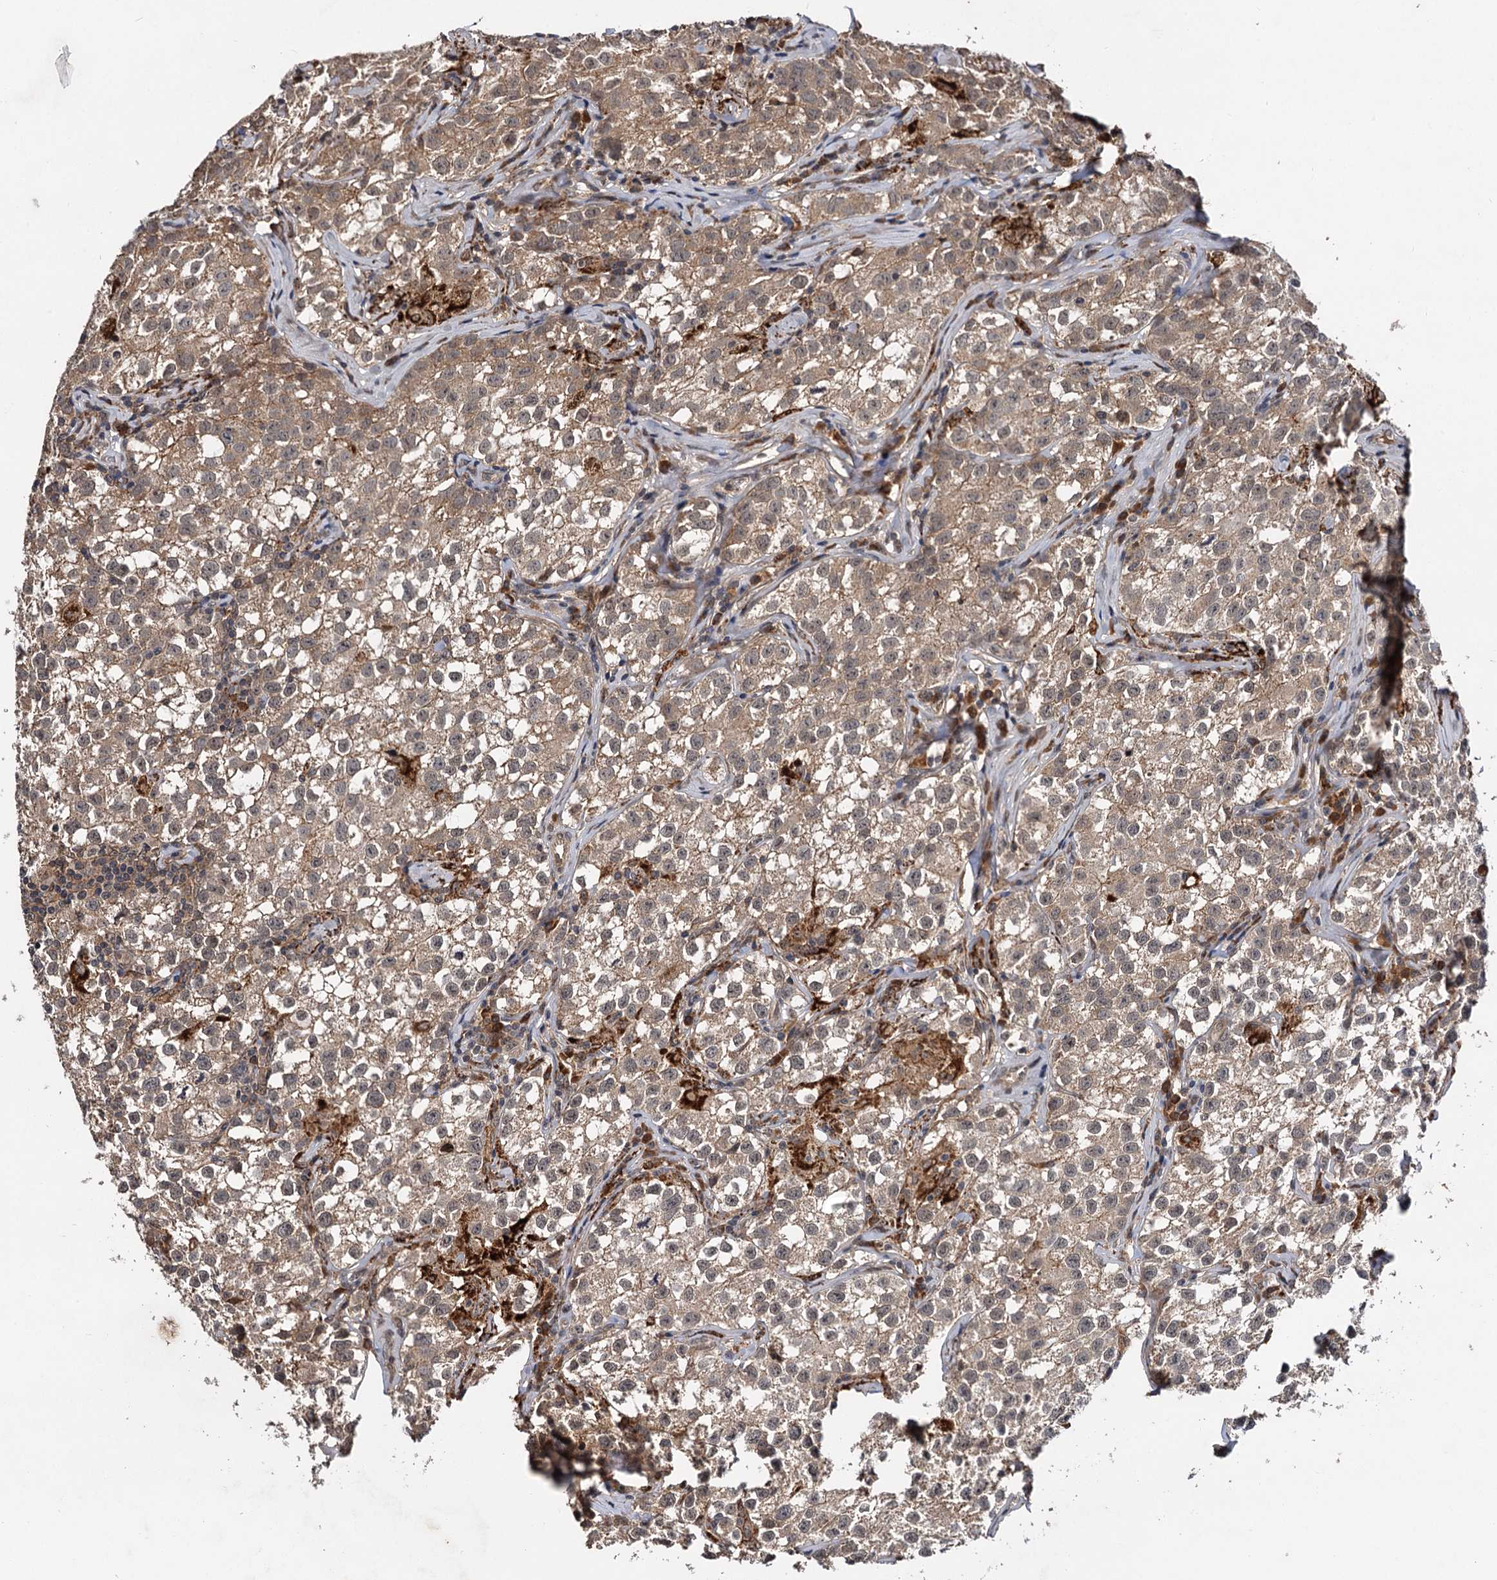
{"staining": {"intensity": "weak", "quantity": ">75%", "location": "cytoplasmic/membranous"}, "tissue": "testis cancer", "cell_type": "Tumor cells", "image_type": "cancer", "snomed": [{"axis": "morphology", "description": "Seminoma, NOS"}, {"axis": "morphology", "description": "Carcinoma, Embryonal, NOS"}, {"axis": "topography", "description": "Testis"}], "caption": "Protein staining of testis cancer (embryonal carcinoma) tissue displays weak cytoplasmic/membranous staining in about >75% of tumor cells.", "gene": "MBD6", "patient": {"sex": "male", "age": 43}}